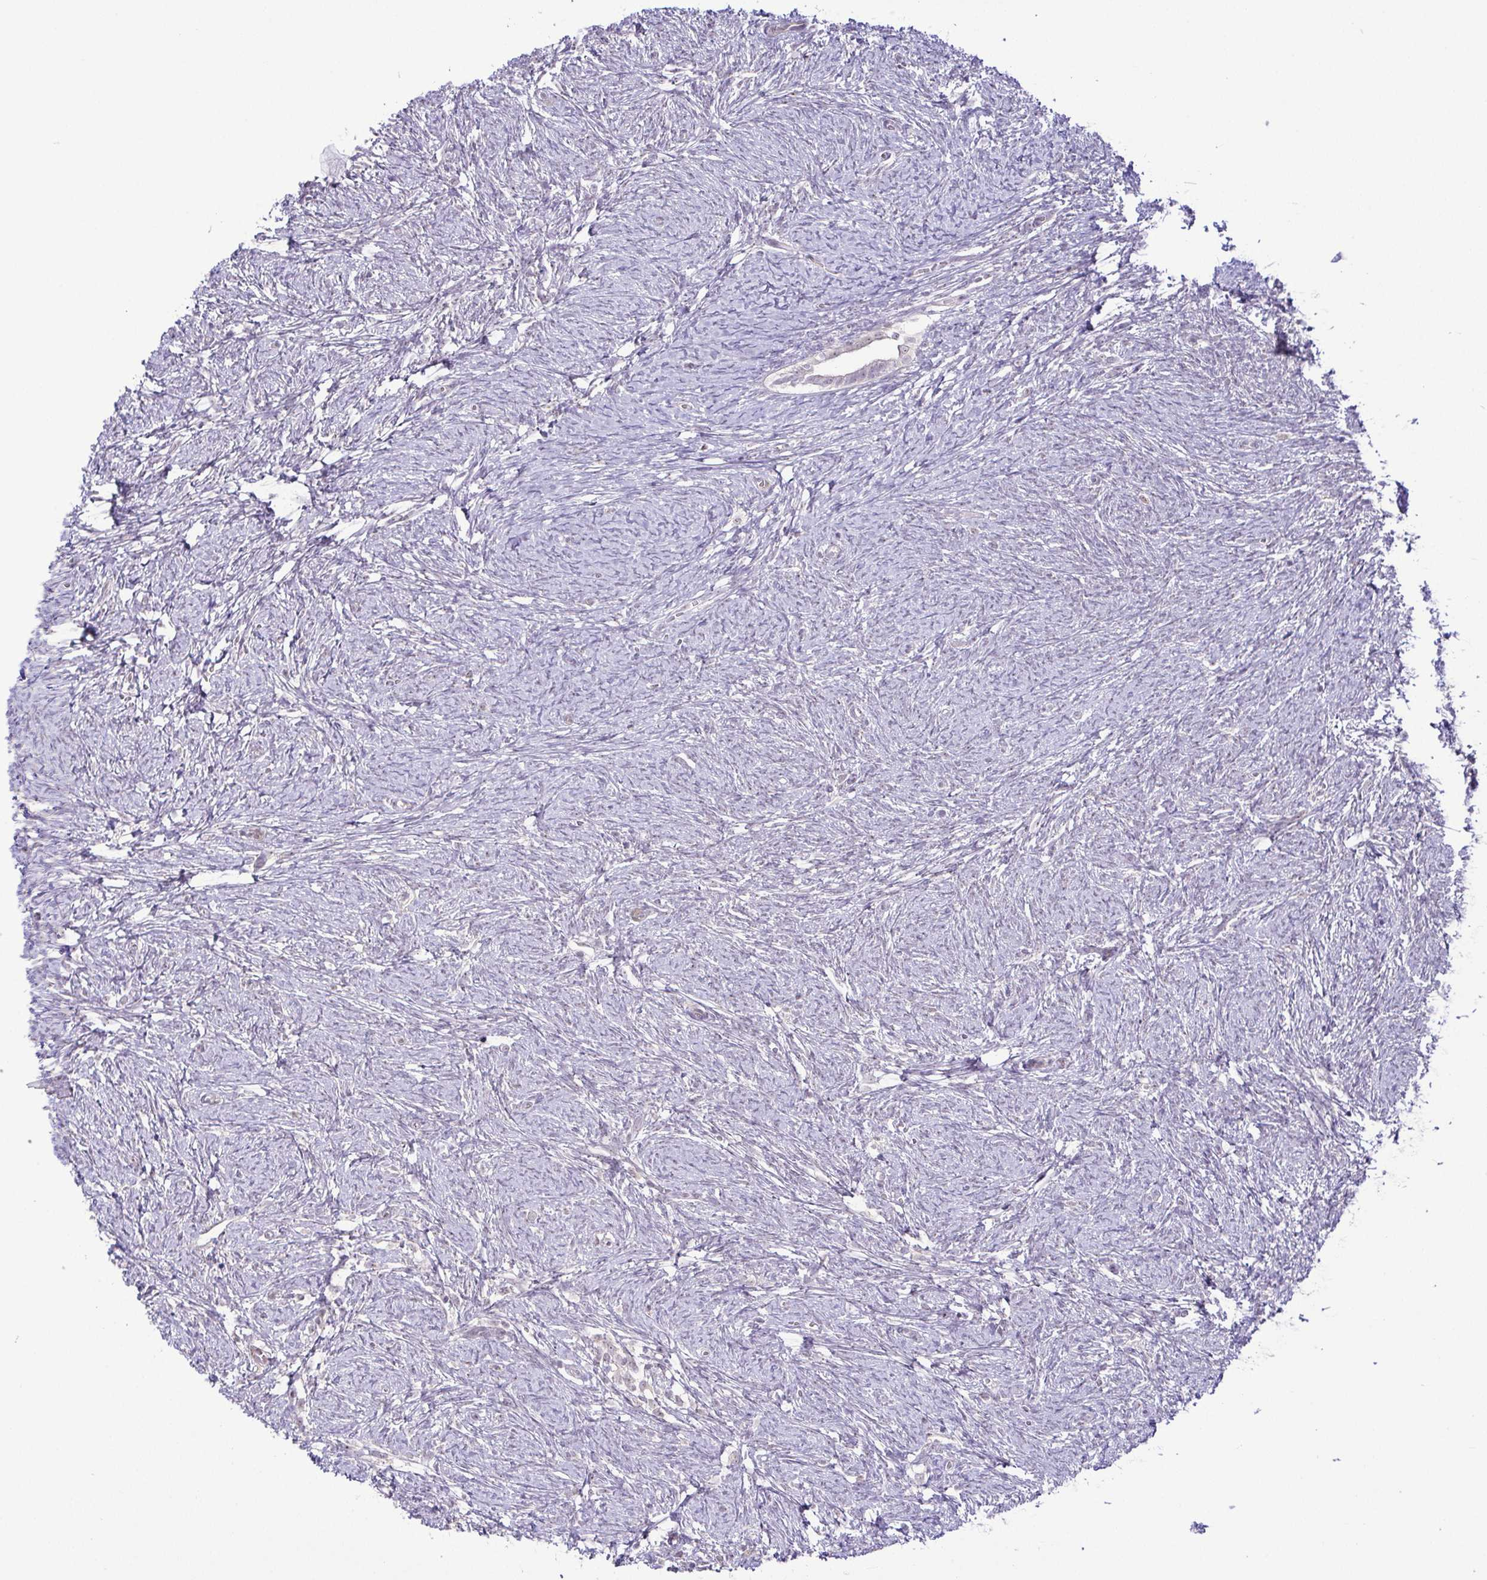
{"staining": {"intensity": "negative", "quantity": "none", "location": "none"}, "tissue": "ovary", "cell_type": "Ovarian stroma cells", "image_type": "normal", "snomed": [{"axis": "morphology", "description": "Normal tissue, NOS"}, {"axis": "topography", "description": "Ovary"}], "caption": "Immunohistochemistry (IHC) histopathology image of normal human ovary stained for a protein (brown), which exhibits no positivity in ovarian stroma cells.", "gene": "RSL24D1", "patient": {"sex": "female", "age": 41}}